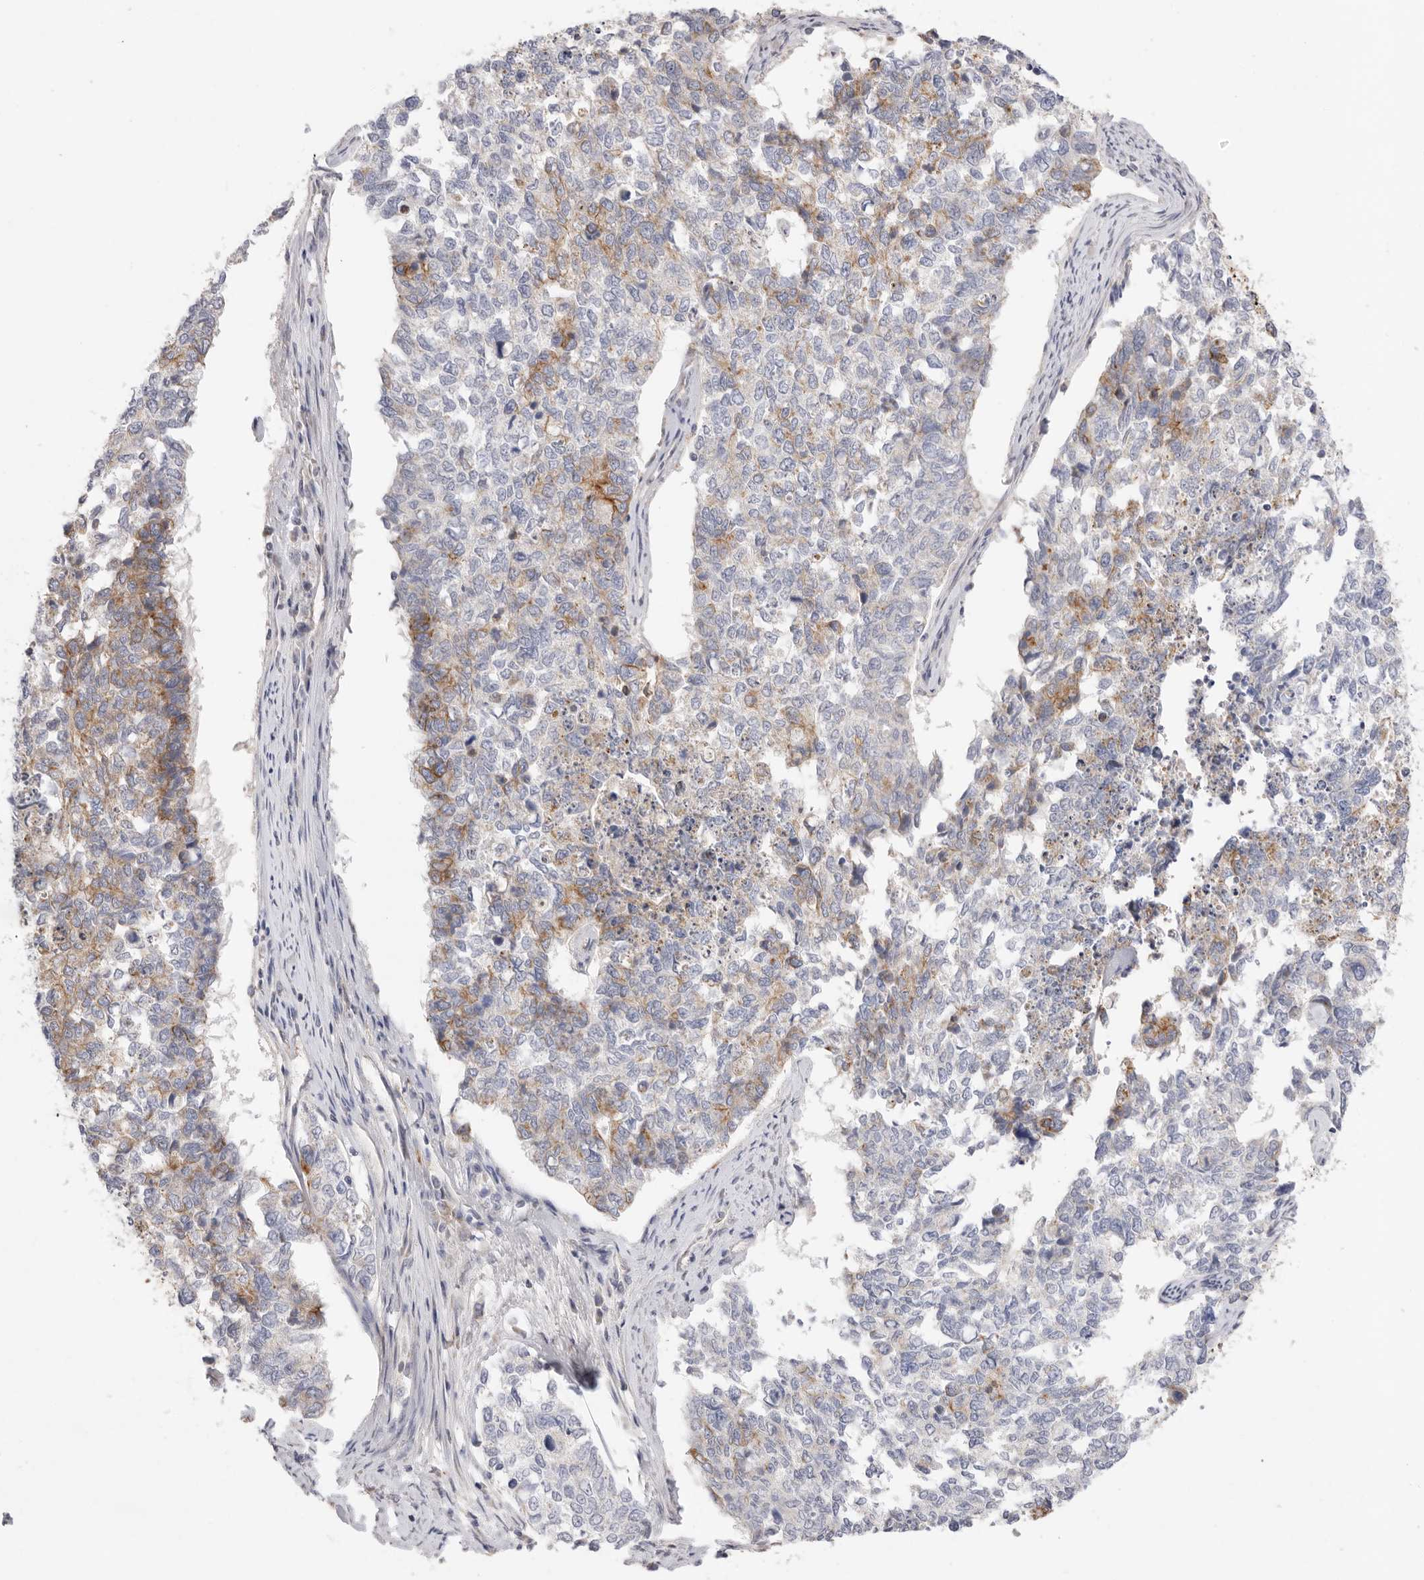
{"staining": {"intensity": "moderate", "quantity": "<25%", "location": "cytoplasmic/membranous"}, "tissue": "cervical cancer", "cell_type": "Tumor cells", "image_type": "cancer", "snomed": [{"axis": "morphology", "description": "Squamous cell carcinoma, NOS"}, {"axis": "topography", "description": "Cervix"}], "caption": "About <25% of tumor cells in squamous cell carcinoma (cervical) reveal moderate cytoplasmic/membranous protein expression as visualized by brown immunohistochemical staining.", "gene": "USH1C", "patient": {"sex": "female", "age": 63}}